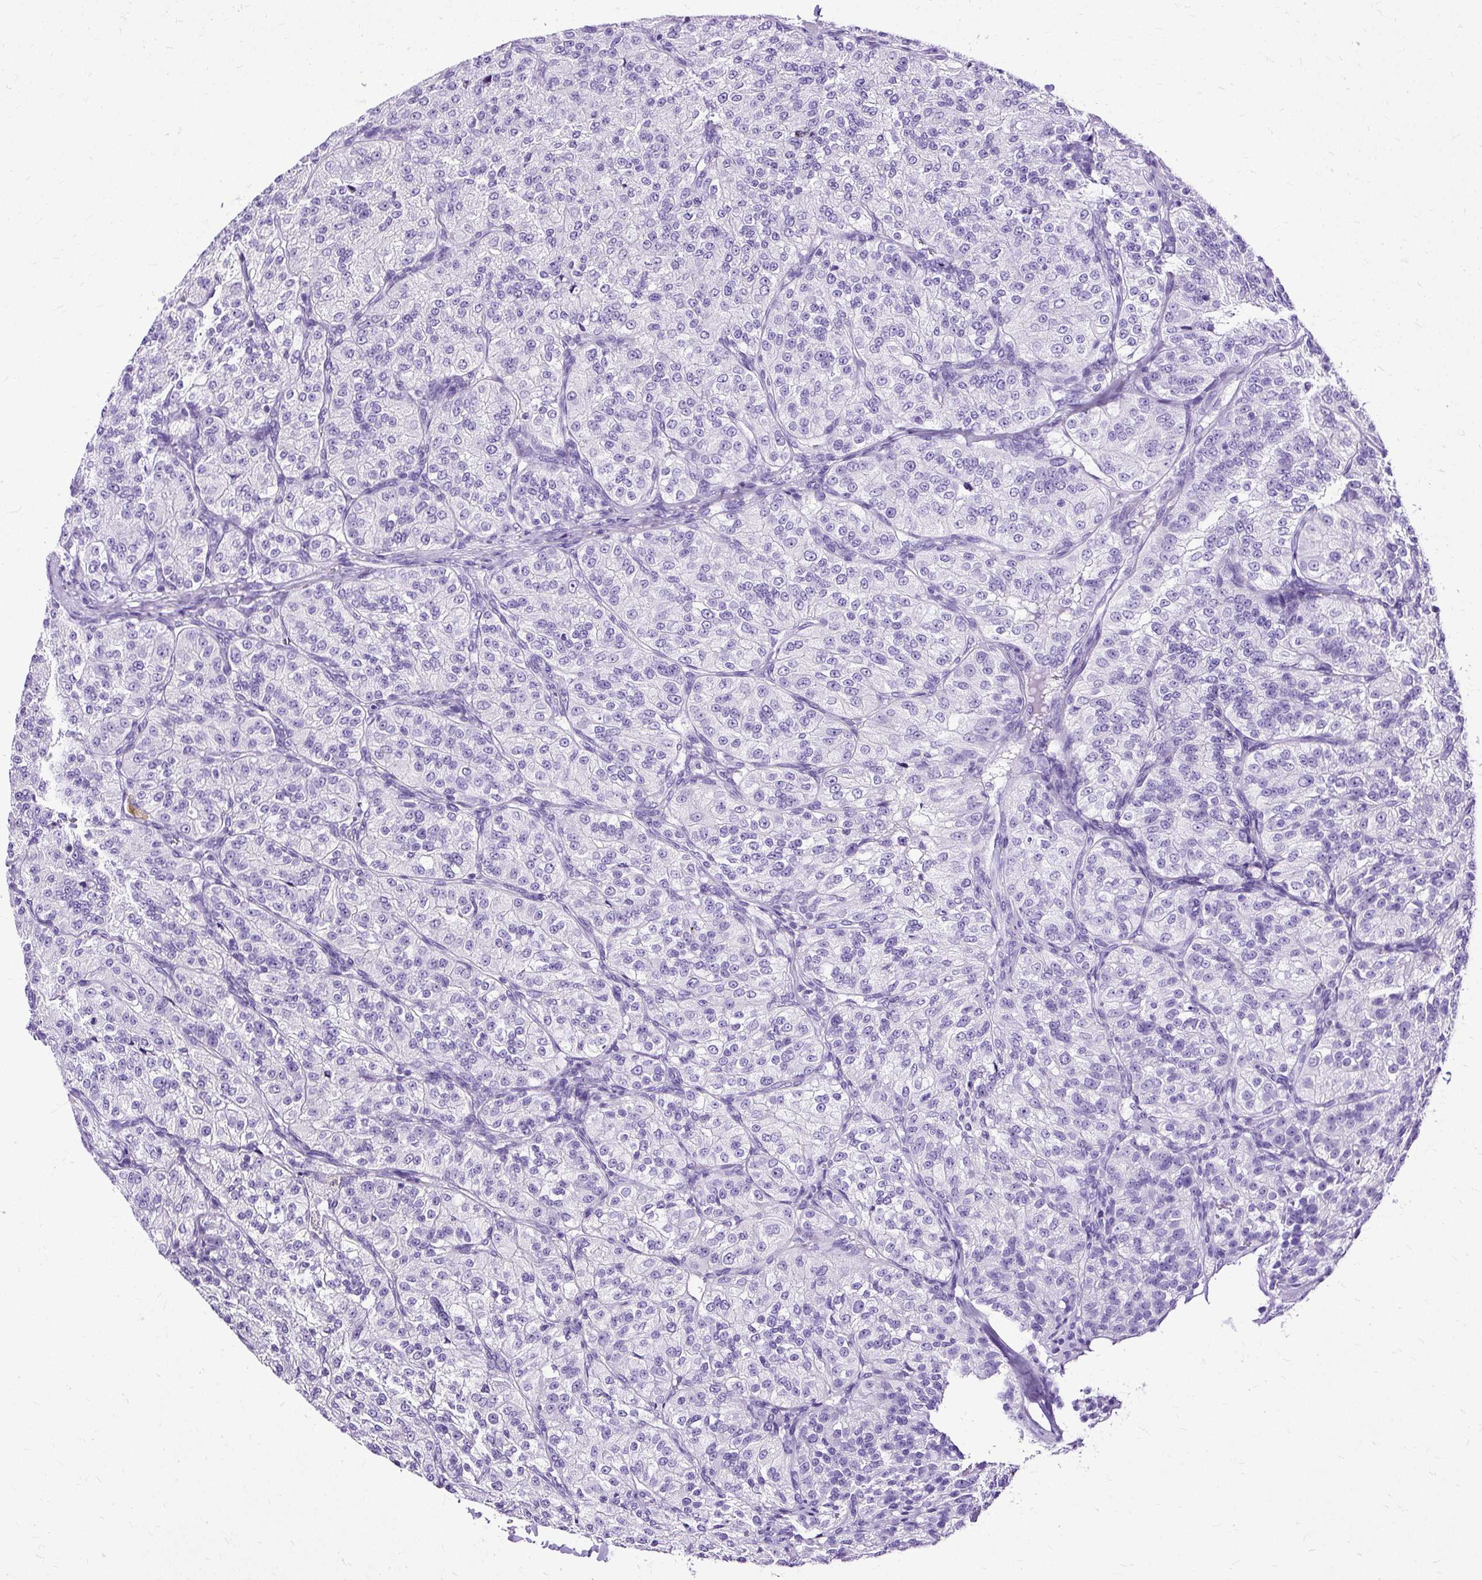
{"staining": {"intensity": "negative", "quantity": "none", "location": "none"}, "tissue": "renal cancer", "cell_type": "Tumor cells", "image_type": "cancer", "snomed": [{"axis": "morphology", "description": "Adenocarcinoma, NOS"}, {"axis": "topography", "description": "Kidney"}], "caption": "Immunohistochemical staining of renal cancer (adenocarcinoma) displays no significant expression in tumor cells. (IHC, brightfield microscopy, high magnification).", "gene": "SLC8A2", "patient": {"sex": "female", "age": 63}}